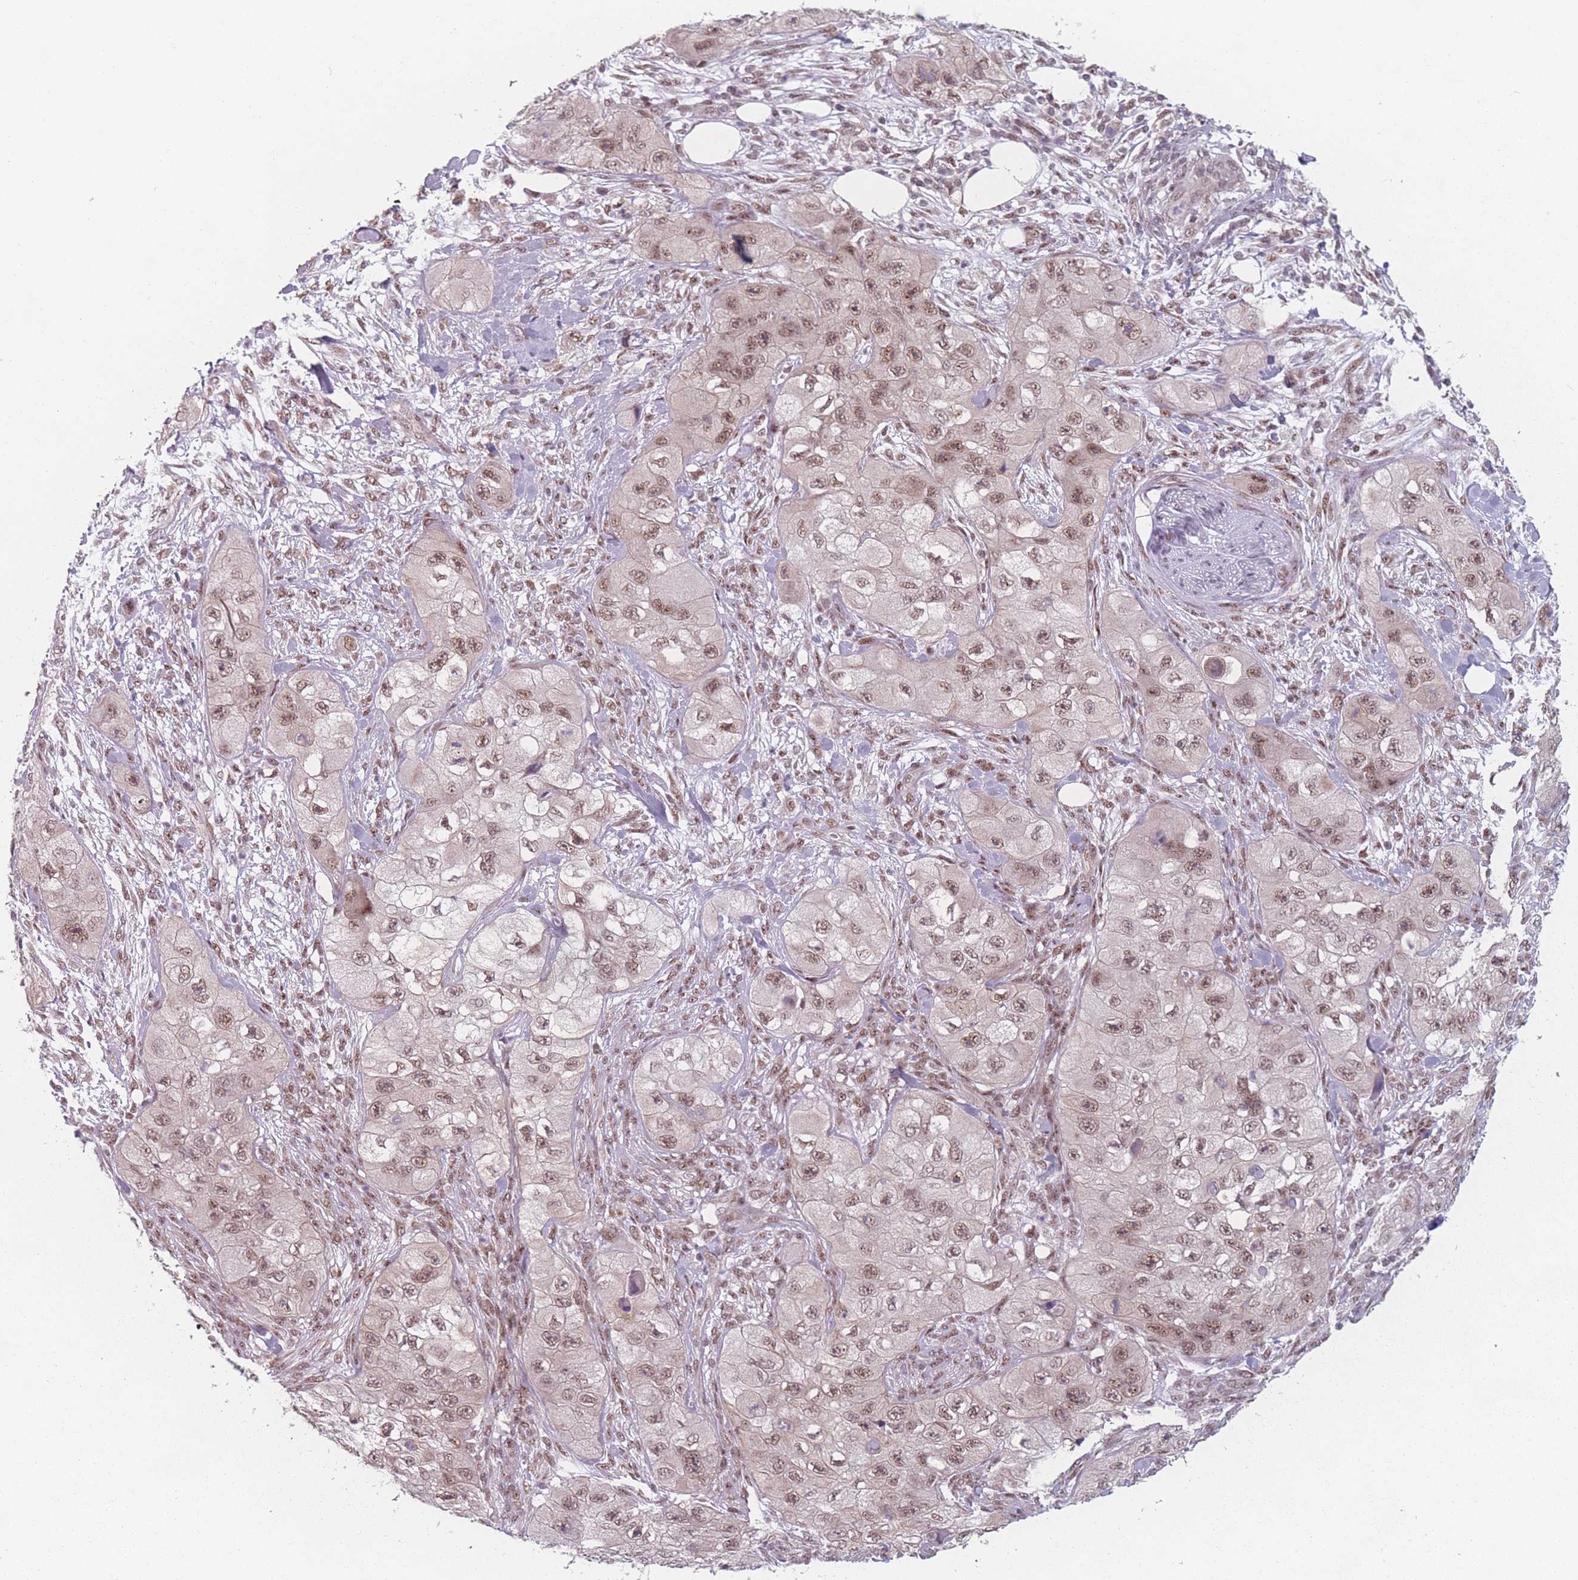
{"staining": {"intensity": "moderate", "quantity": ">75%", "location": "nuclear"}, "tissue": "skin cancer", "cell_type": "Tumor cells", "image_type": "cancer", "snomed": [{"axis": "morphology", "description": "Squamous cell carcinoma, NOS"}, {"axis": "topography", "description": "Skin"}, {"axis": "topography", "description": "Subcutis"}], "caption": "A medium amount of moderate nuclear staining is present in approximately >75% of tumor cells in skin cancer tissue.", "gene": "ZC3H14", "patient": {"sex": "male", "age": 73}}